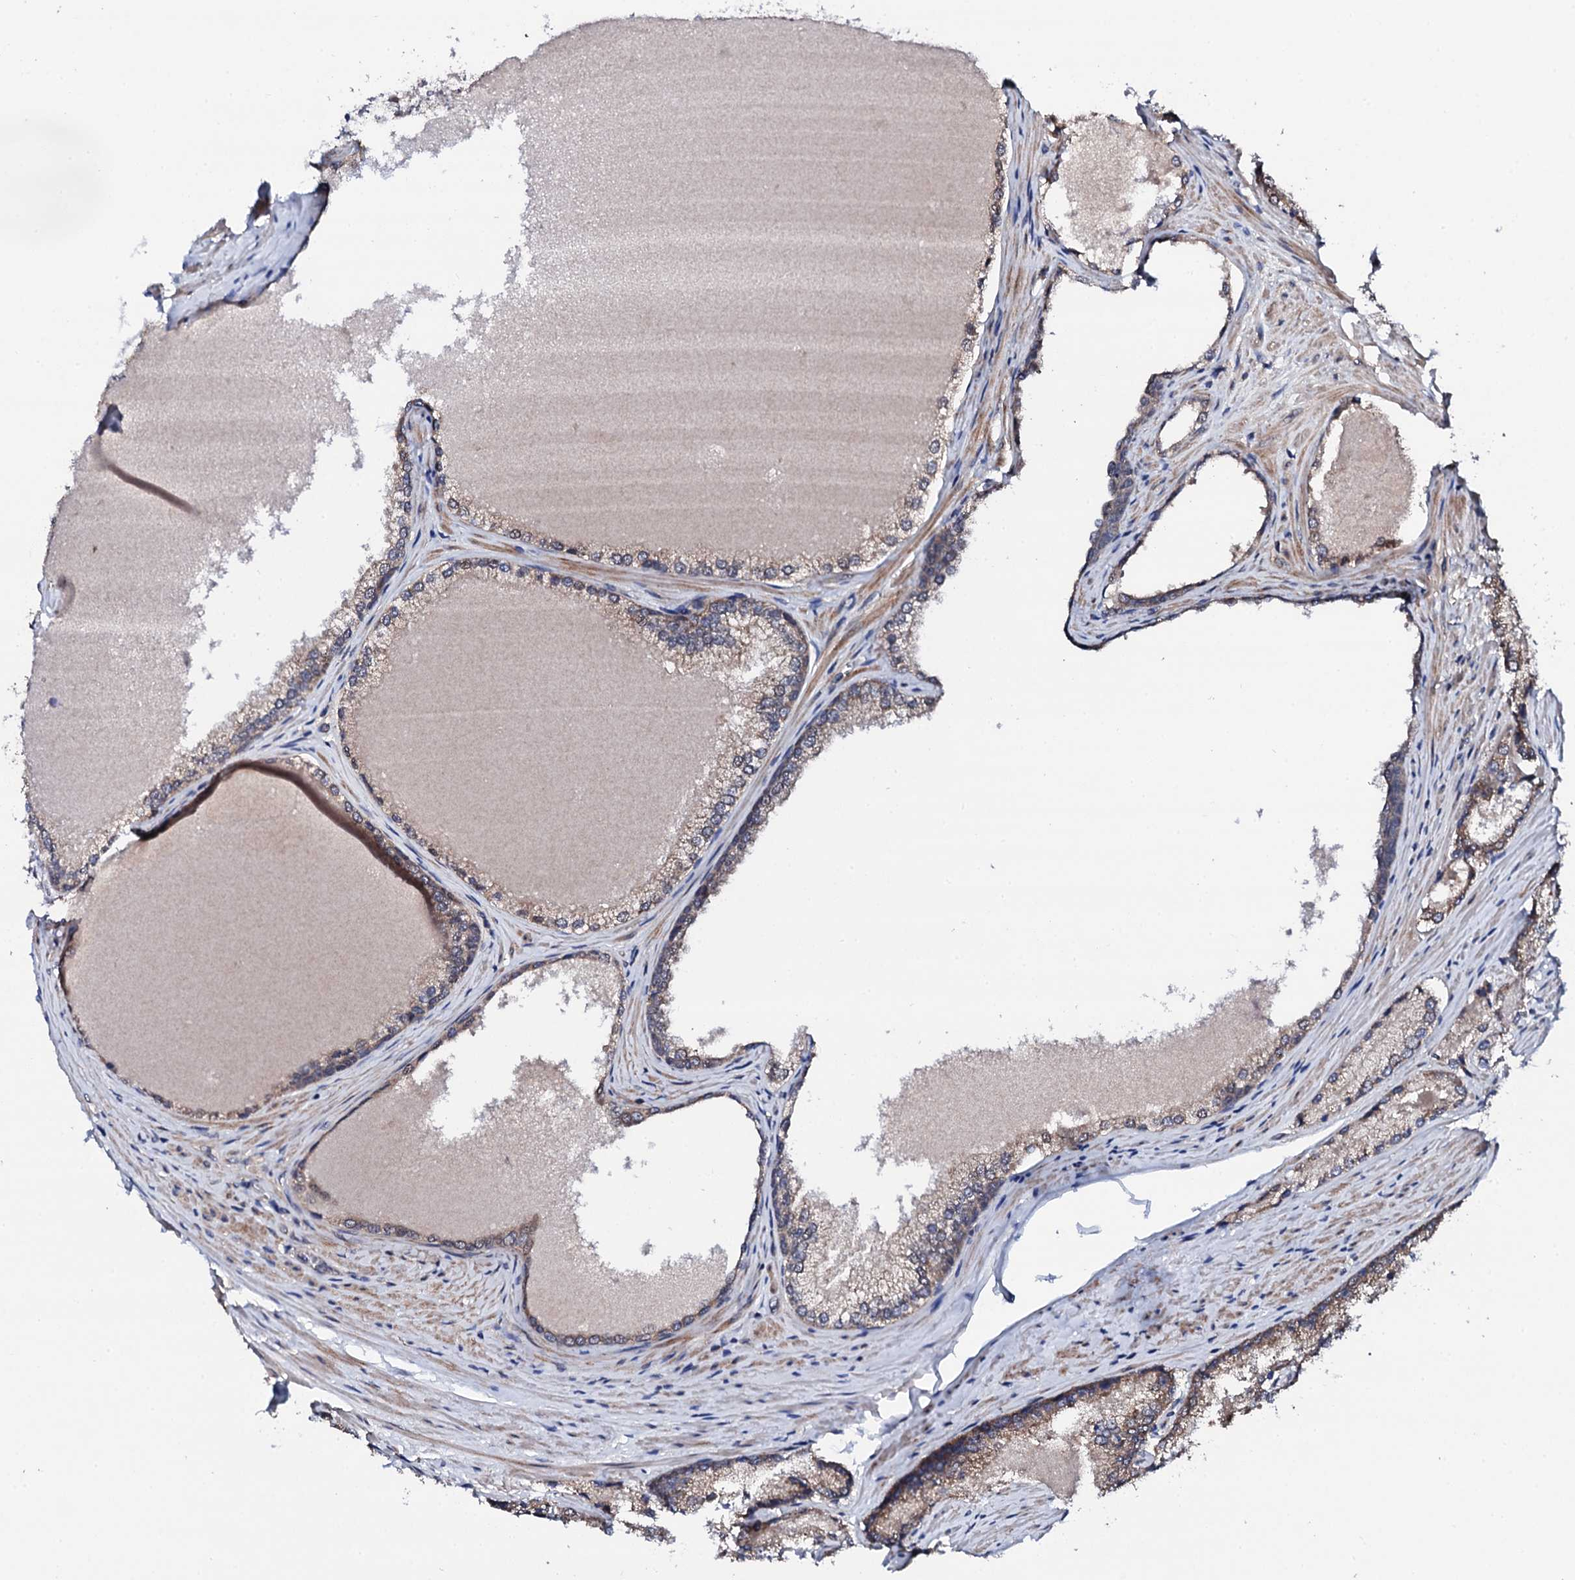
{"staining": {"intensity": "moderate", "quantity": "<25%", "location": "cytoplasmic/membranous"}, "tissue": "prostate cancer", "cell_type": "Tumor cells", "image_type": "cancer", "snomed": [{"axis": "morphology", "description": "Adenocarcinoma, Low grade"}, {"axis": "topography", "description": "Prostate"}], "caption": "Human prostate cancer stained for a protein (brown) displays moderate cytoplasmic/membranous positive positivity in about <25% of tumor cells.", "gene": "IP6K1", "patient": {"sex": "male", "age": 74}}